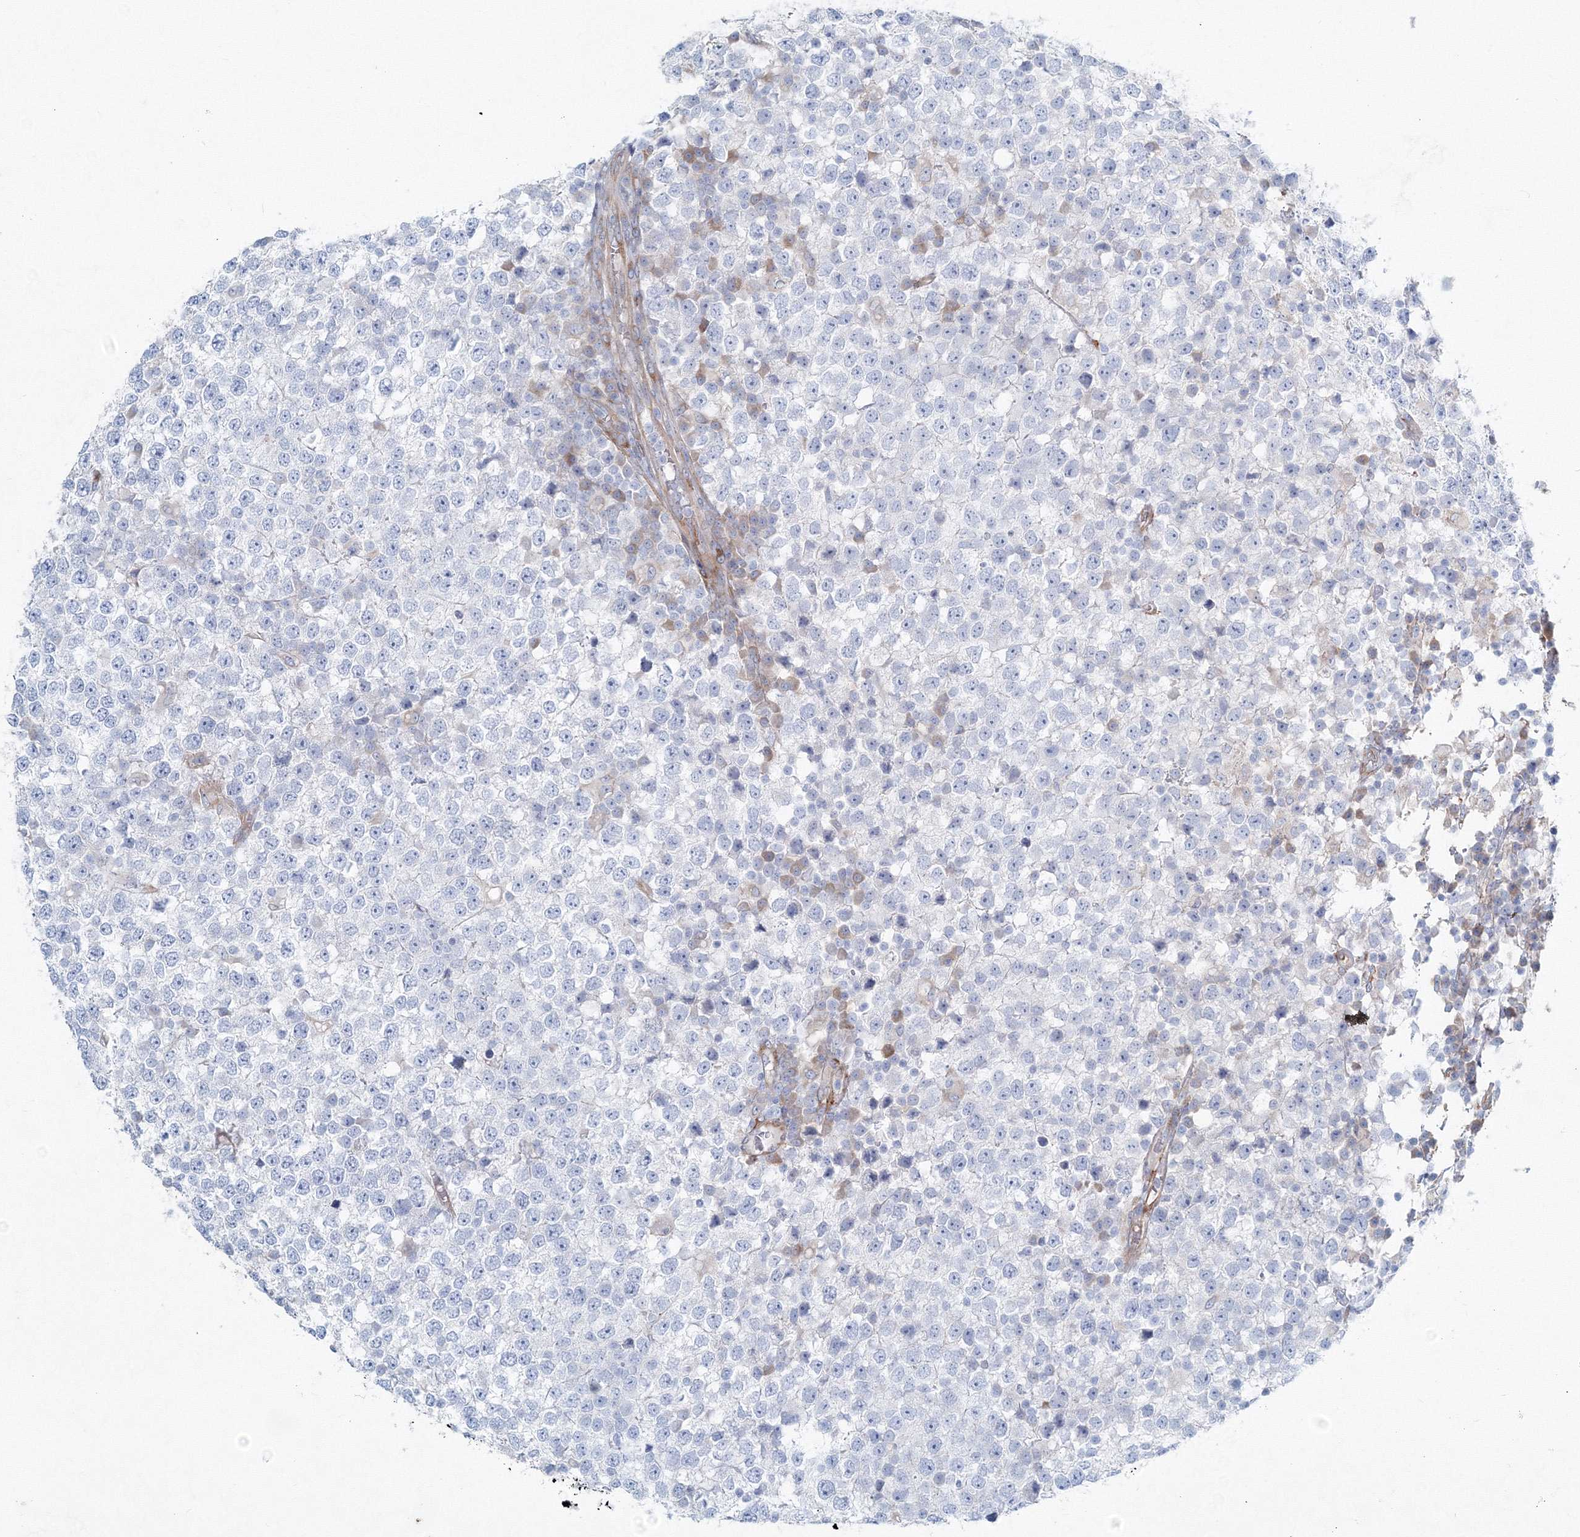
{"staining": {"intensity": "negative", "quantity": "none", "location": "none"}, "tissue": "testis cancer", "cell_type": "Tumor cells", "image_type": "cancer", "snomed": [{"axis": "morphology", "description": "Seminoma, NOS"}, {"axis": "topography", "description": "Testis"}], "caption": "Seminoma (testis) was stained to show a protein in brown. There is no significant expression in tumor cells. (Stains: DAB (3,3'-diaminobenzidine) immunohistochemistry (IHC) with hematoxylin counter stain, Microscopy: brightfield microscopy at high magnification).", "gene": "RCN1", "patient": {"sex": "male", "age": 65}}